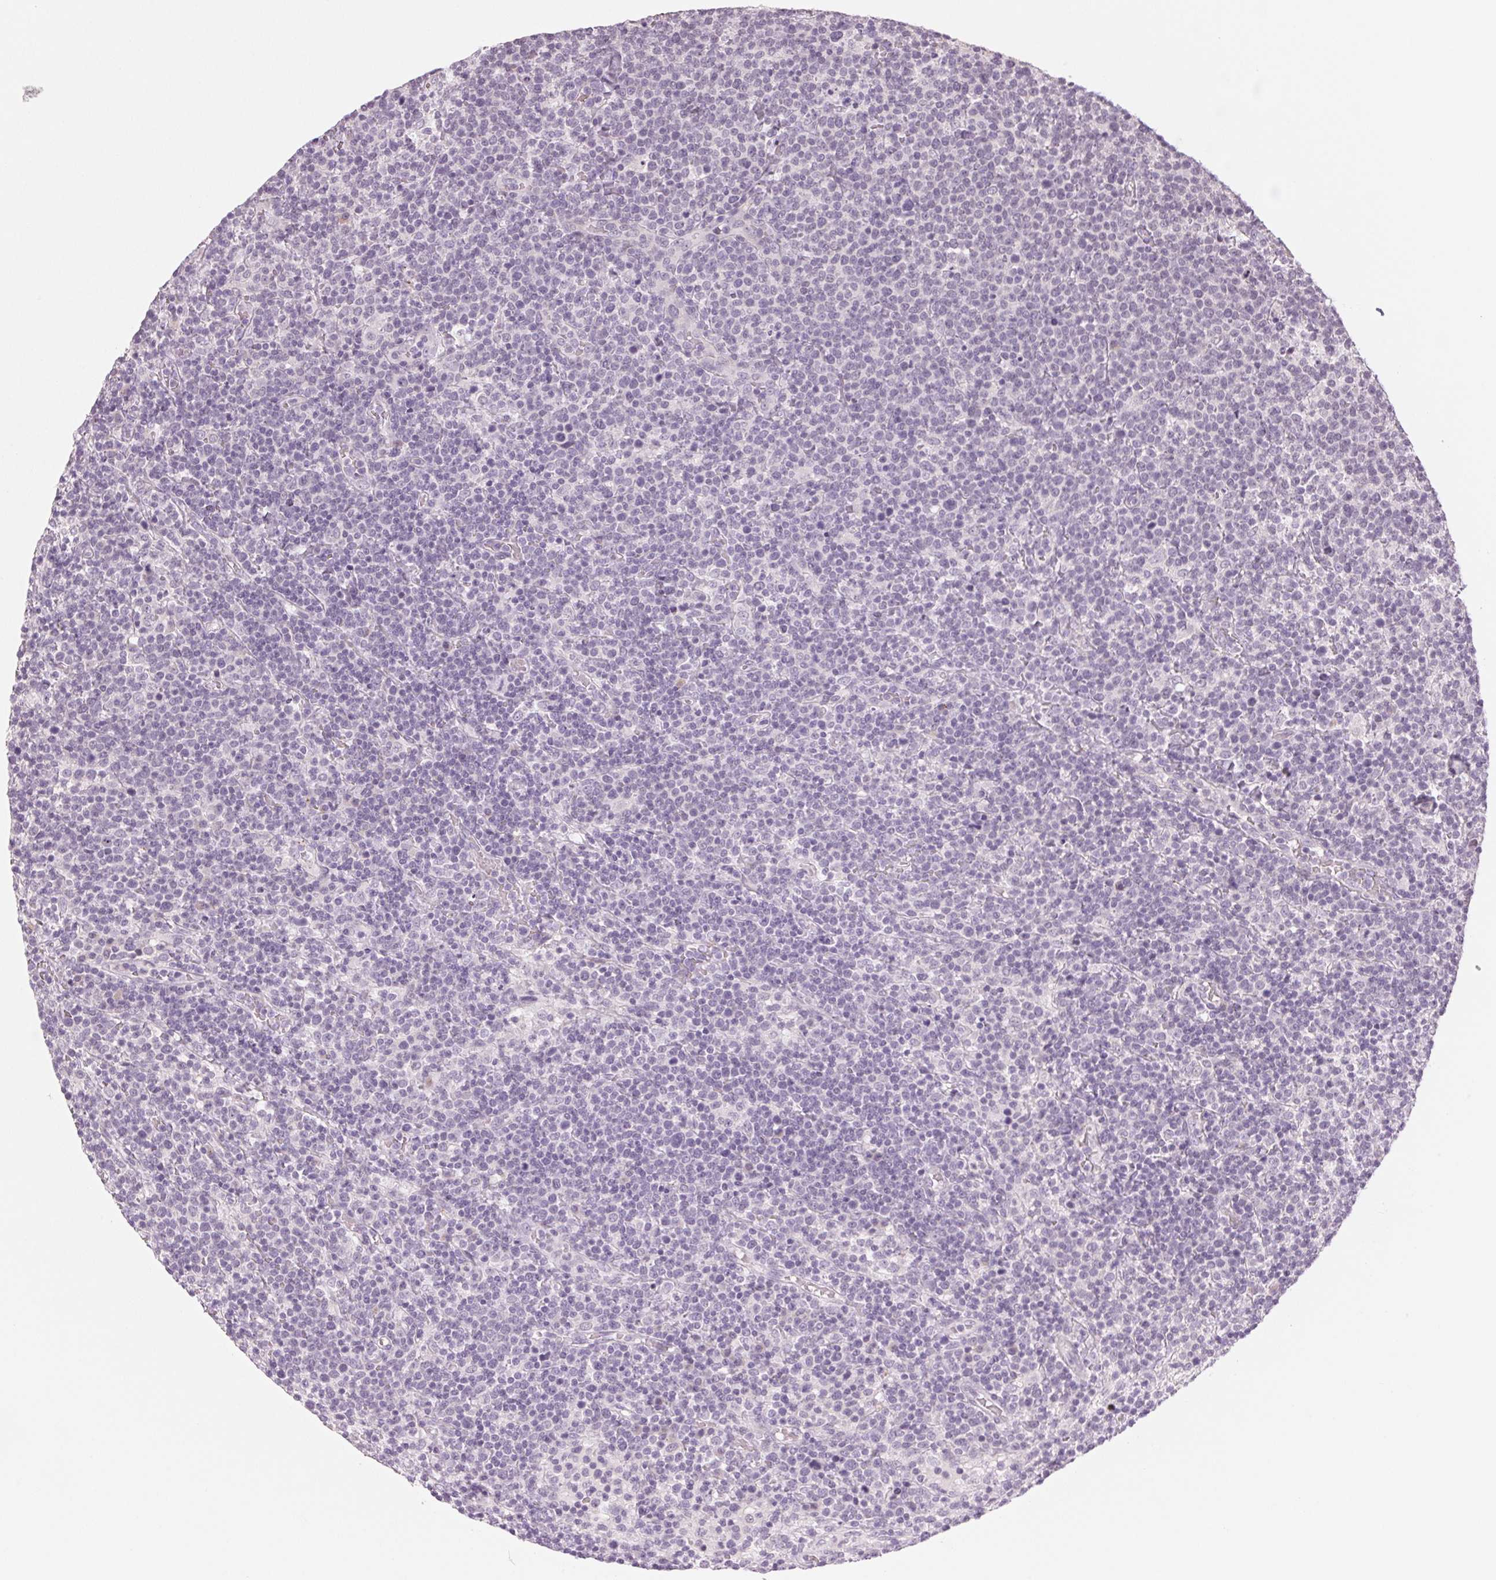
{"staining": {"intensity": "negative", "quantity": "none", "location": "none"}, "tissue": "lymphoma", "cell_type": "Tumor cells", "image_type": "cancer", "snomed": [{"axis": "morphology", "description": "Malignant lymphoma, non-Hodgkin's type, High grade"}, {"axis": "topography", "description": "Lymph node"}], "caption": "This histopathology image is of high-grade malignant lymphoma, non-Hodgkin's type stained with IHC to label a protein in brown with the nuclei are counter-stained blue. There is no expression in tumor cells.", "gene": "DNAJC6", "patient": {"sex": "male", "age": 61}}